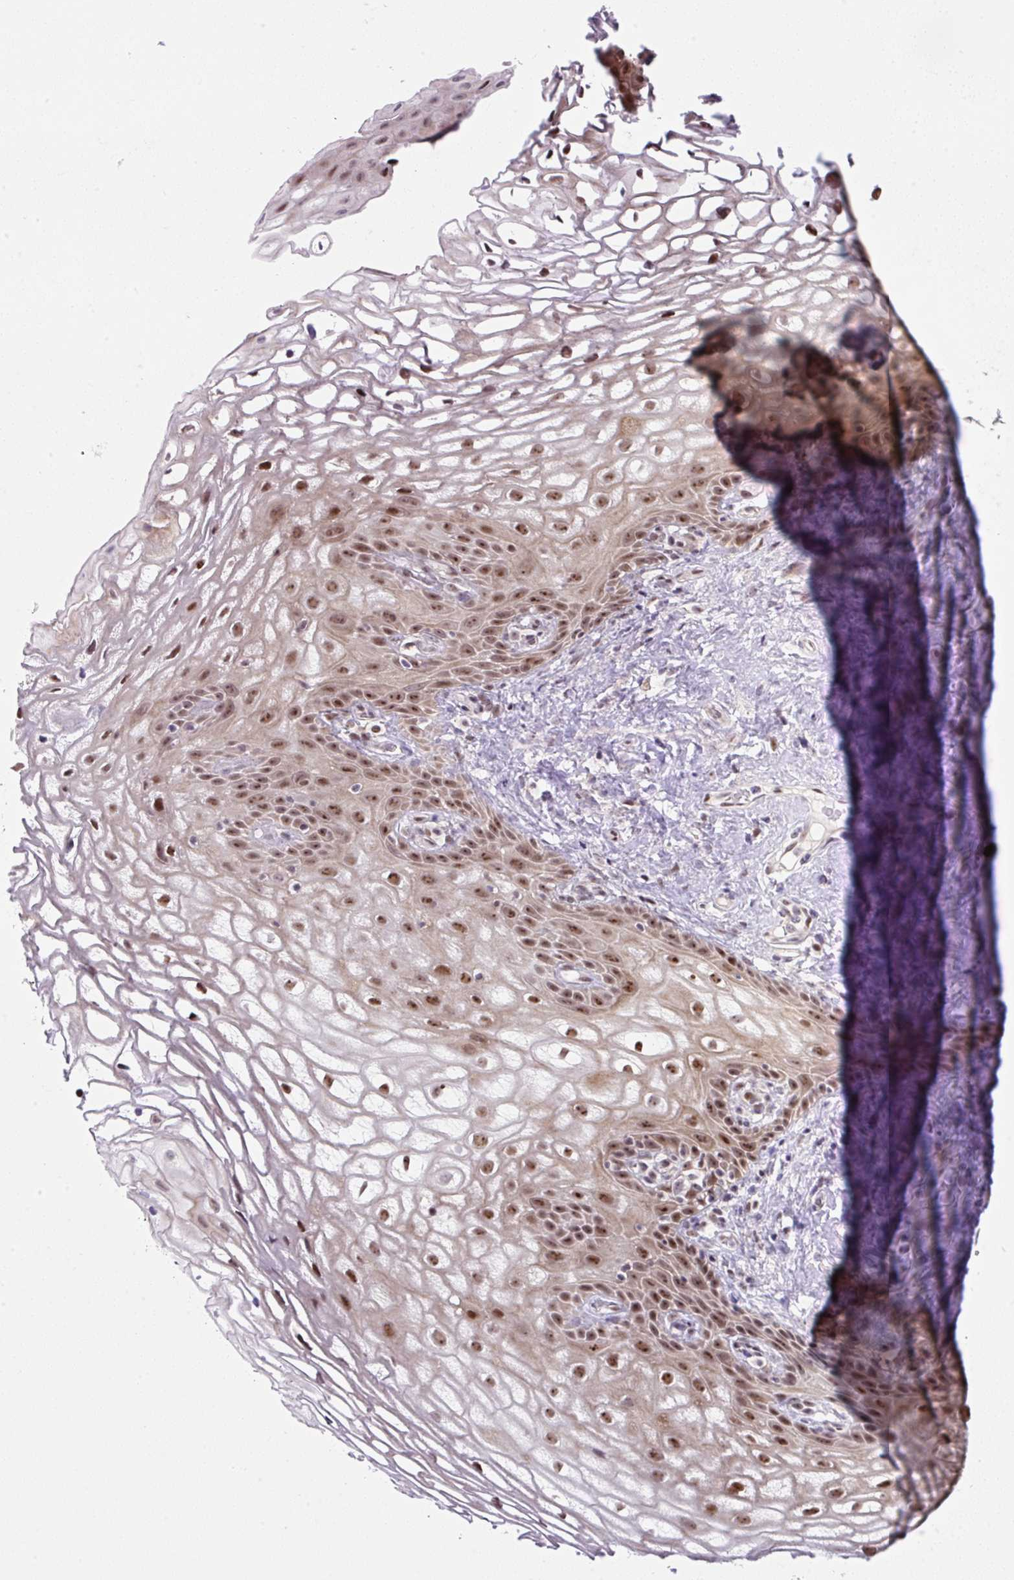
{"staining": {"intensity": "moderate", "quantity": ">75%", "location": "nuclear"}, "tissue": "vagina", "cell_type": "Squamous epithelial cells", "image_type": "normal", "snomed": [{"axis": "morphology", "description": "Normal tissue, NOS"}, {"axis": "morphology", "description": "Adenocarcinoma, NOS"}, {"axis": "topography", "description": "Rectum"}, {"axis": "topography", "description": "Vagina"}, {"axis": "topography", "description": "Peripheral nerve tissue"}], "caption": "Normal vagina shows moderate nuclear expression in approximately >75% of squamous epithelial cells, visualized by immunohistochemistry.", "gene": "TAF1A", "patient": {"sex": "female", "age": 71}}